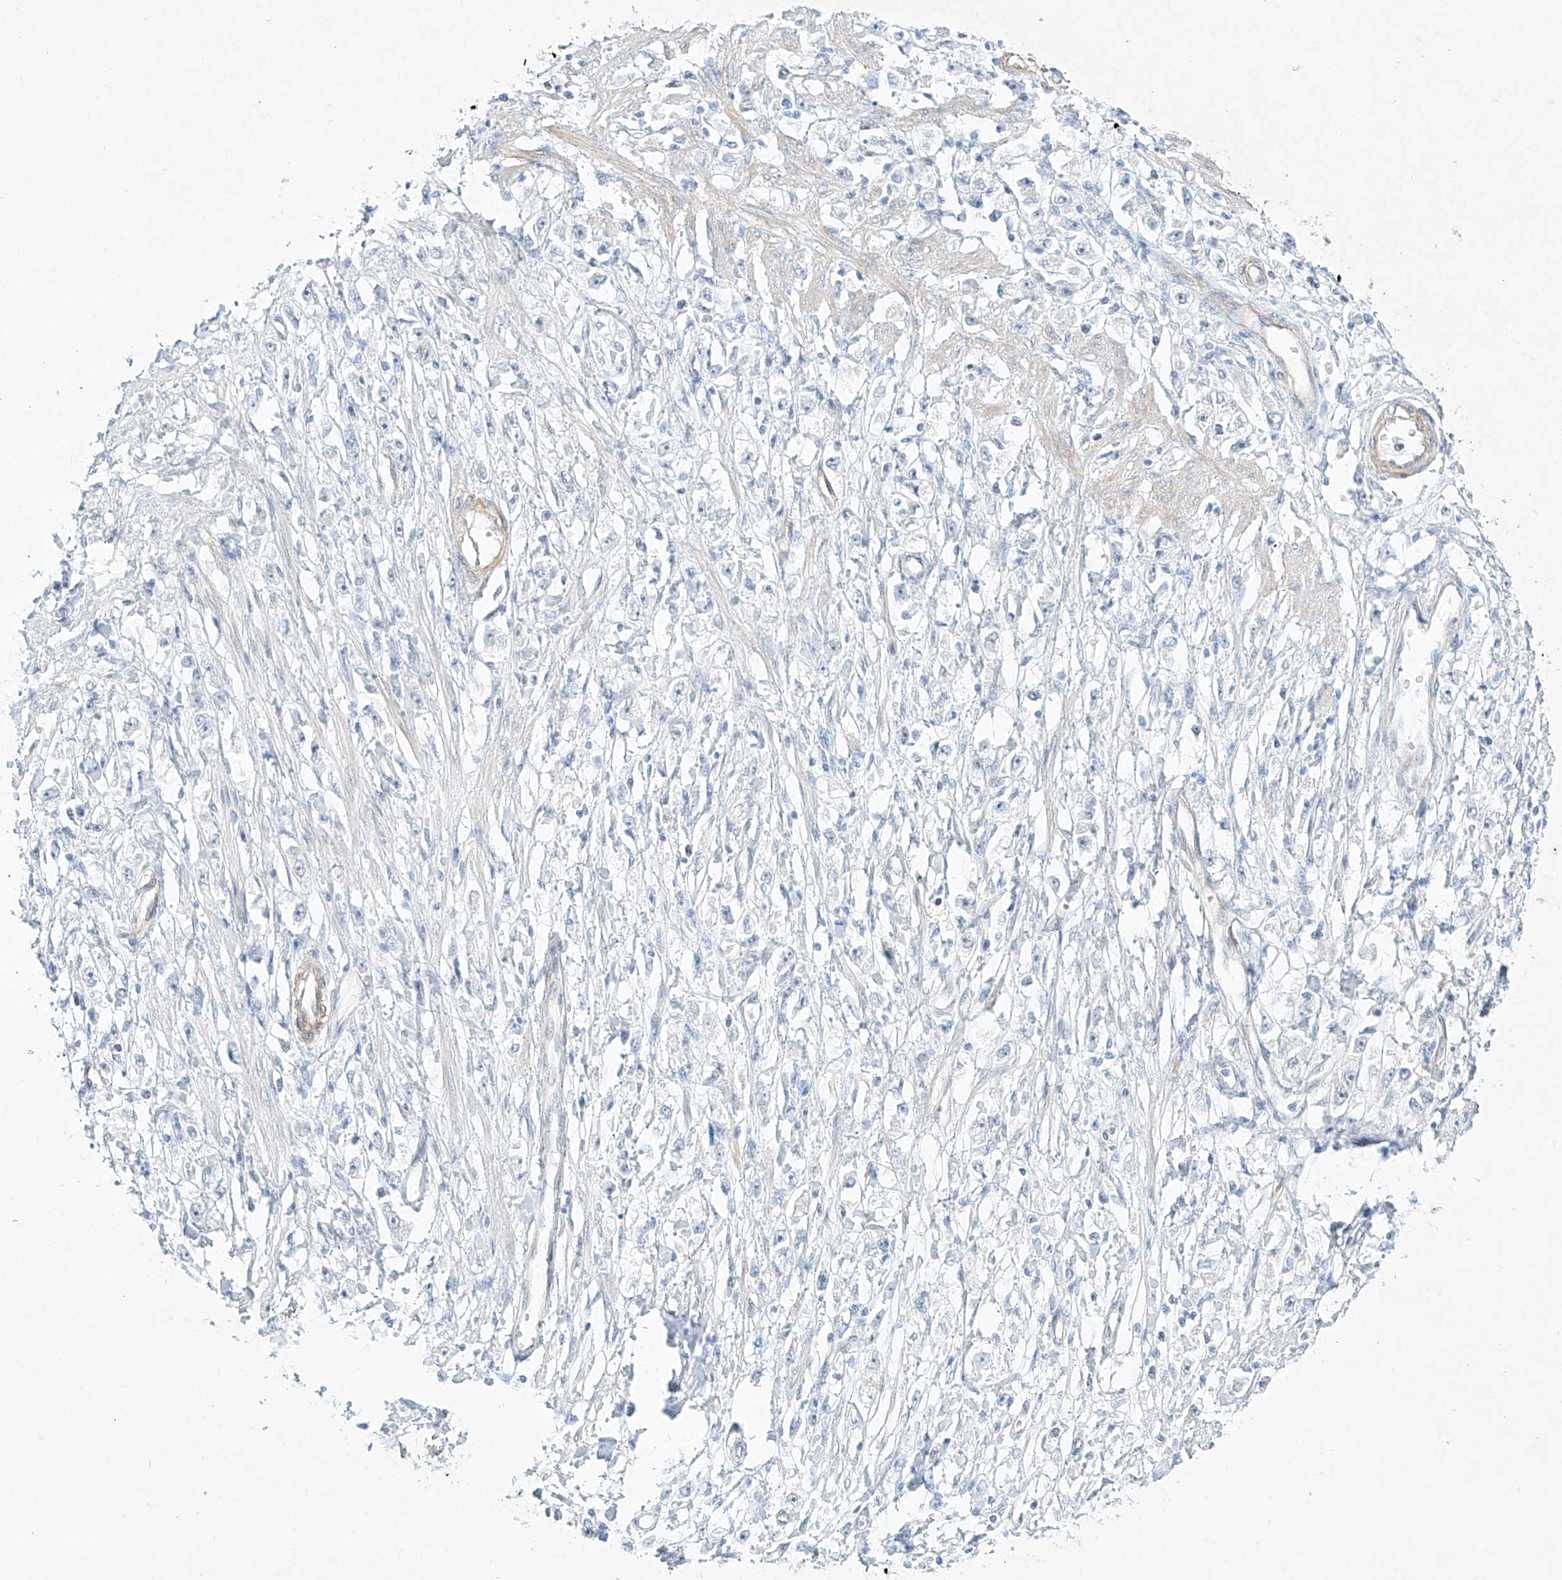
{"staining": {"intensity": "negative", "quantity": "none", "location": "none"}, "tissue": "stomach cancer", "cell_type": "Tumor cells", "image_type": "cancer", "snomed": [{"axis": "morphology", "description": "Adenocarcinoma, NOS"}, {"axis": "topography", "description": "Stomach"}], "caption": "Tumor cells are negative for protein expression in human adenocarcinoma (stomach).", "gene": "REEP2", "patient": {"sex": "female", "age": 59}}